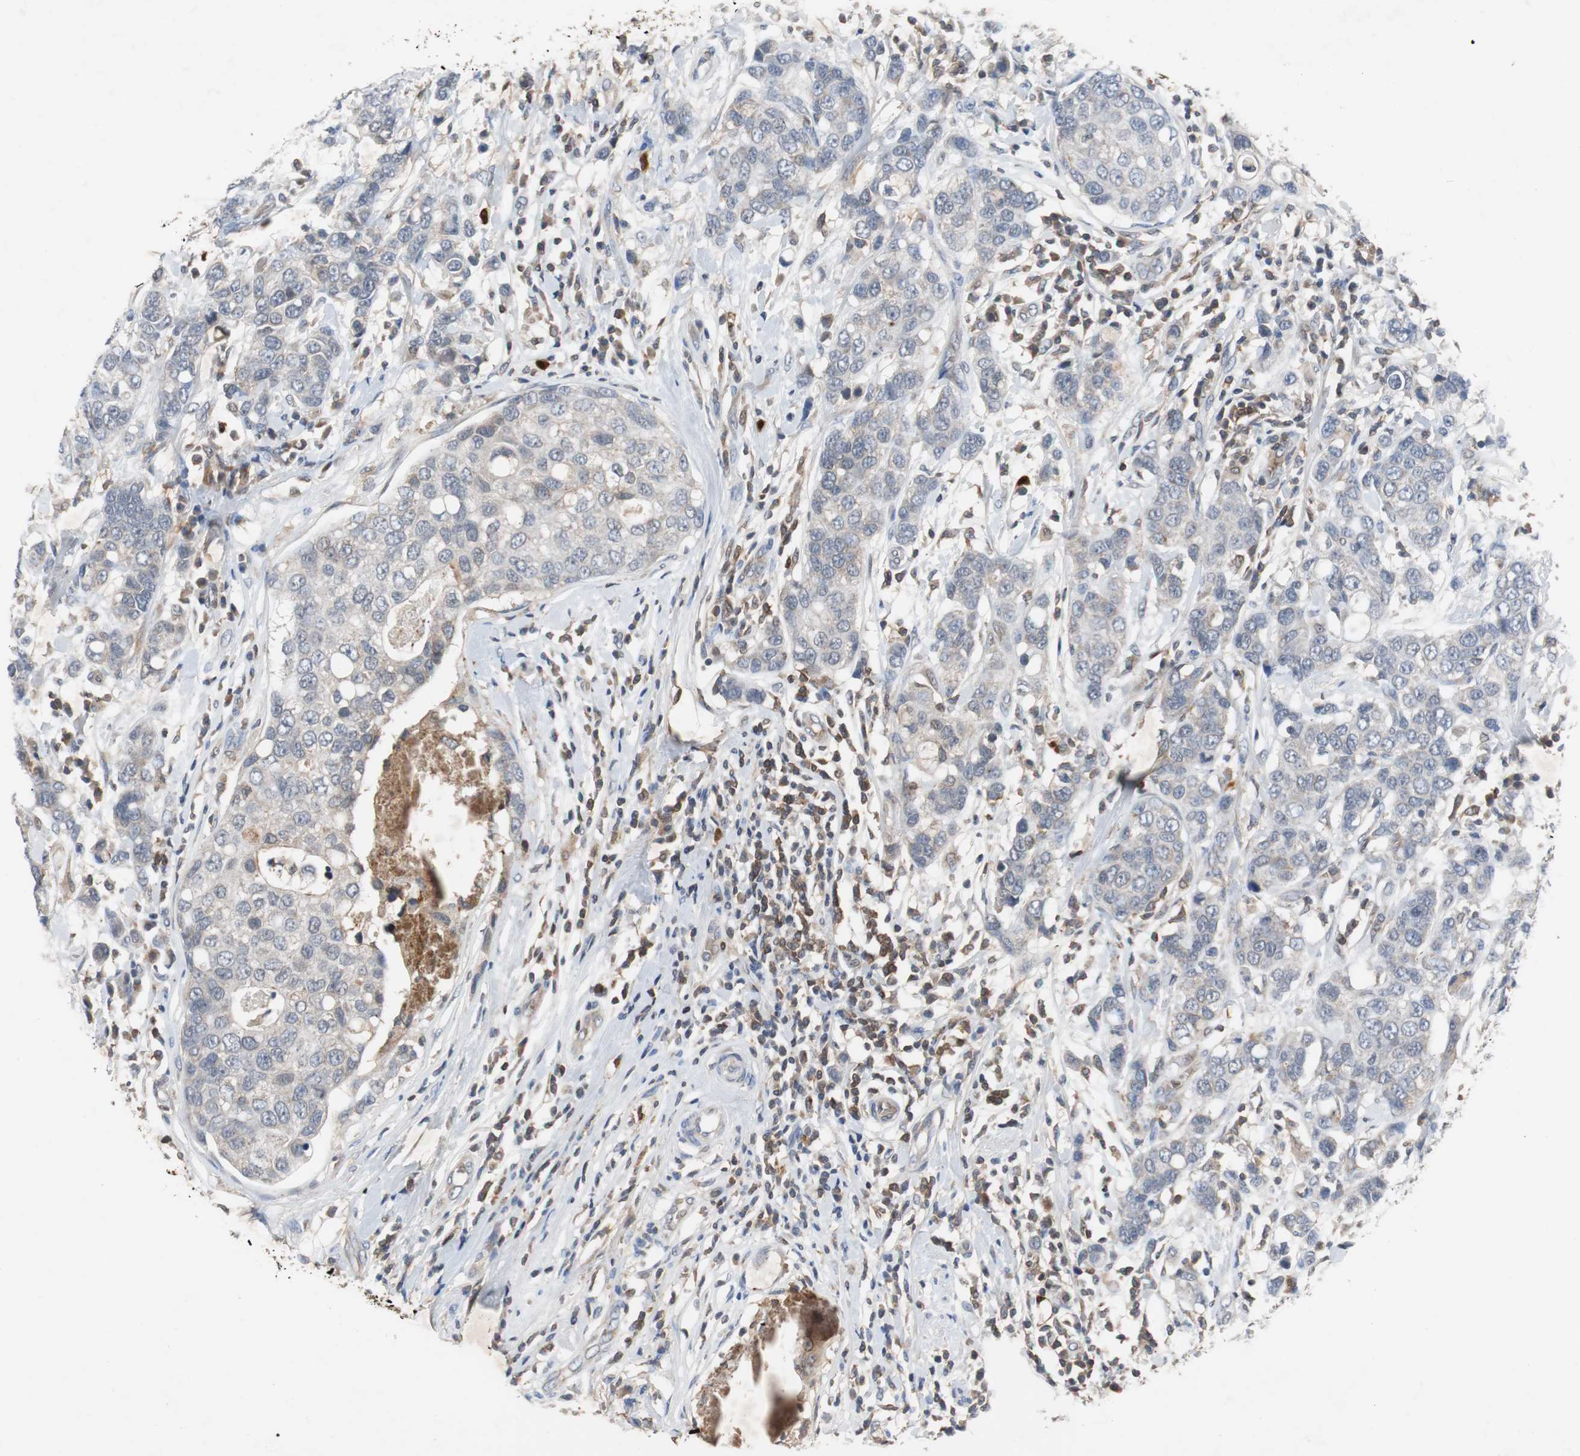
{"staining": {"intensity": "weak", "quantity": "<25%", "location": "cytoplasmic/membranous"}, "tissue": "breast cancer", "cell_type": "Tumor cells", "image_type": "cancer", "snomed": [{"axis": "morphology", "description": "Duct carcinoma"}, {"axis": "topography", "description": "Breast"}], "caption": "Immunohistochemistry image of breast cancer (intraductal carcinoma) stained for a protein (brown), which displays no expression in tumor cells.", "gene": "CALB2", "patient": {"sex": "female", "age": 27}}